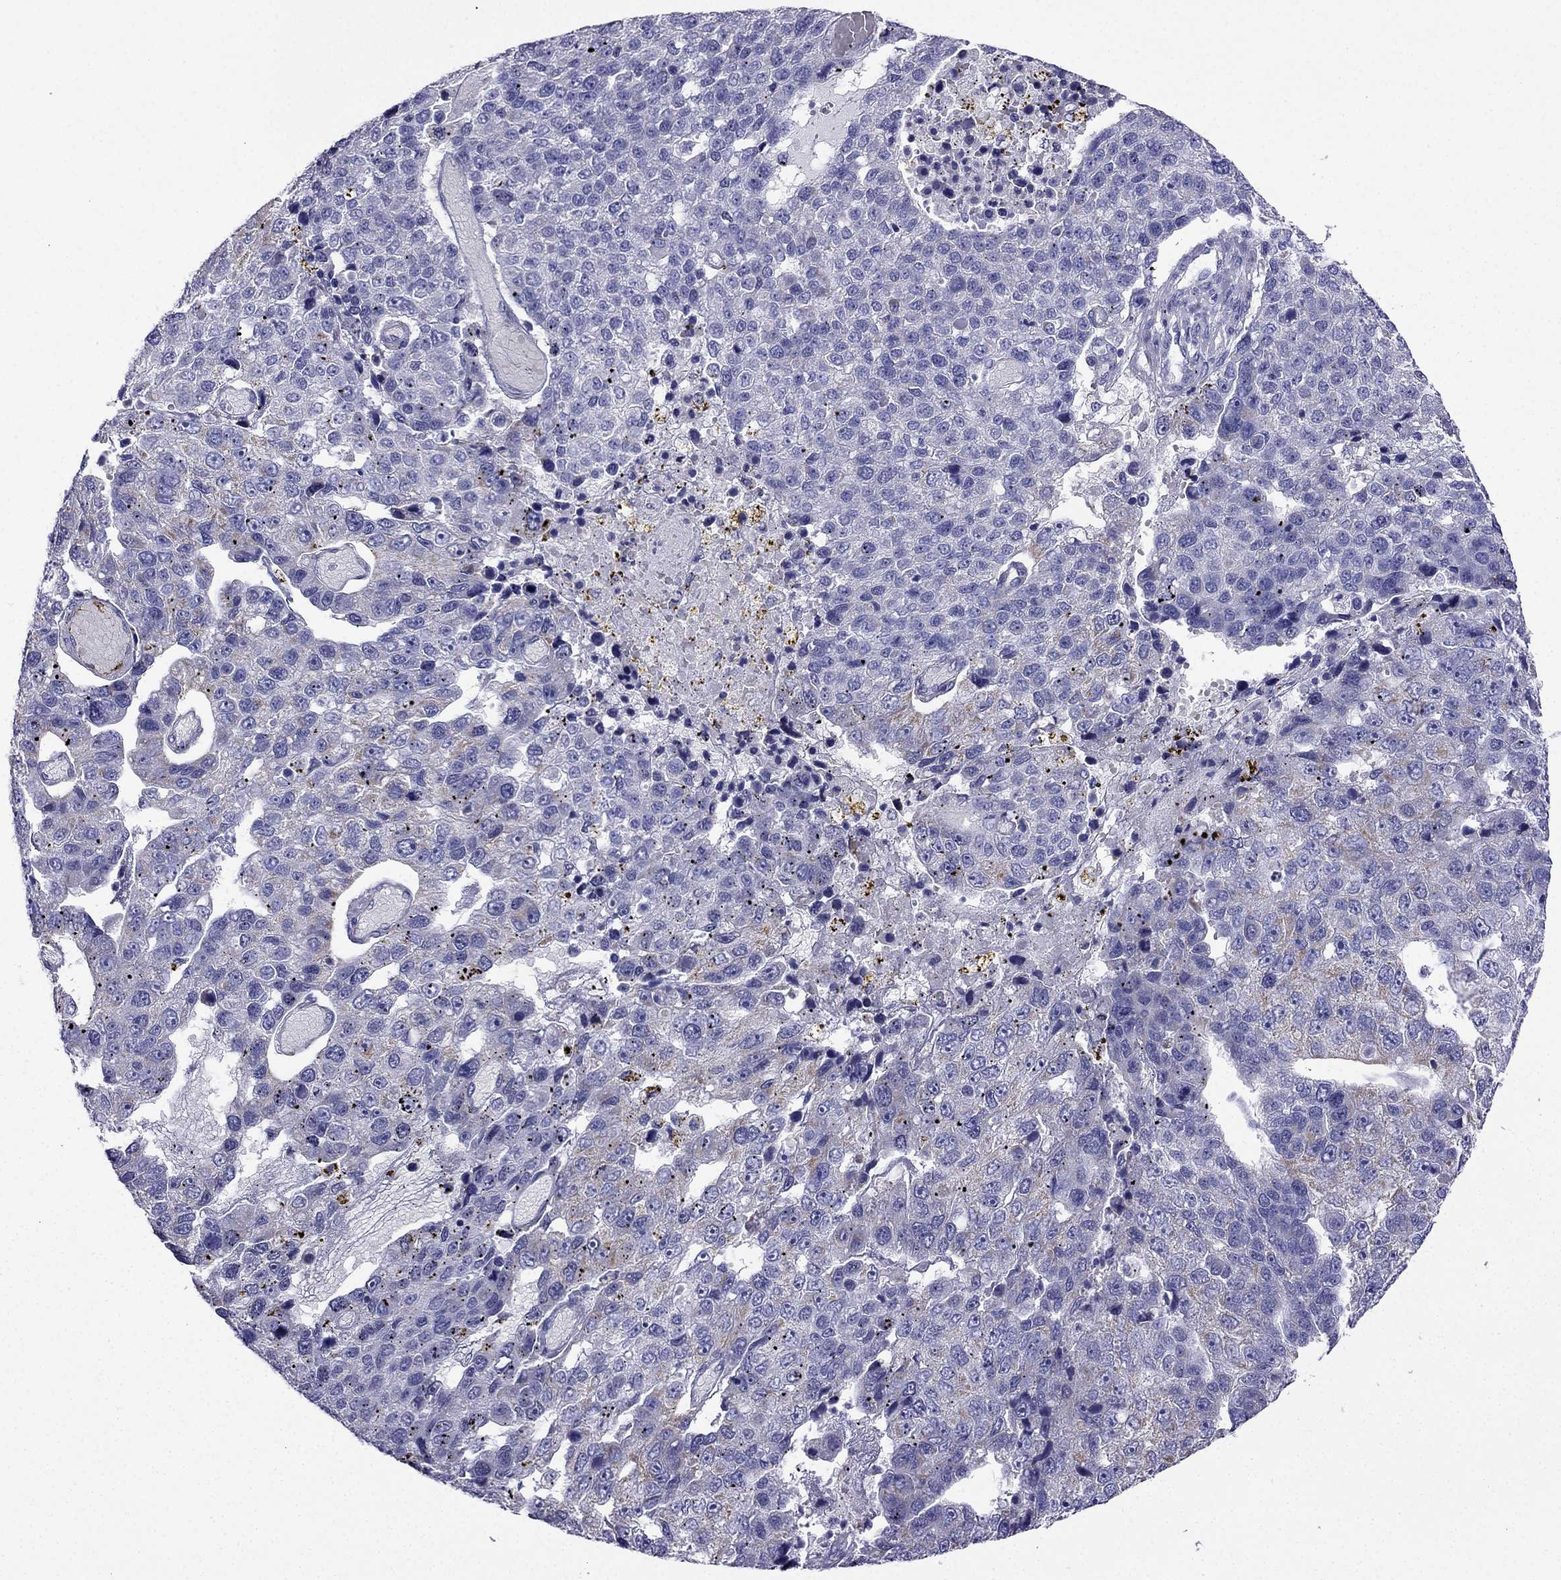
{"staining": {"intensity": "negative", "quantity": "none", "location": "none"}, "tissue": "pancreatic cancer", "cell_type": "Tumor cells", "image_type": "cancer", "snomed": [{"axis": "morphology", "description": "Adenocarcinoma, NOS"}, {"axis": "topography", "description": "Pancreas"}], "caption": "Image shows no protein positivity in tumor cells of pancreatic cancer (adenocarcinoma) tissue. (Immunohistochemistry, brightfield microscopy, high magnification).", "gene": "KIF5A", "patient": {"sex": "female", "age": 61}}